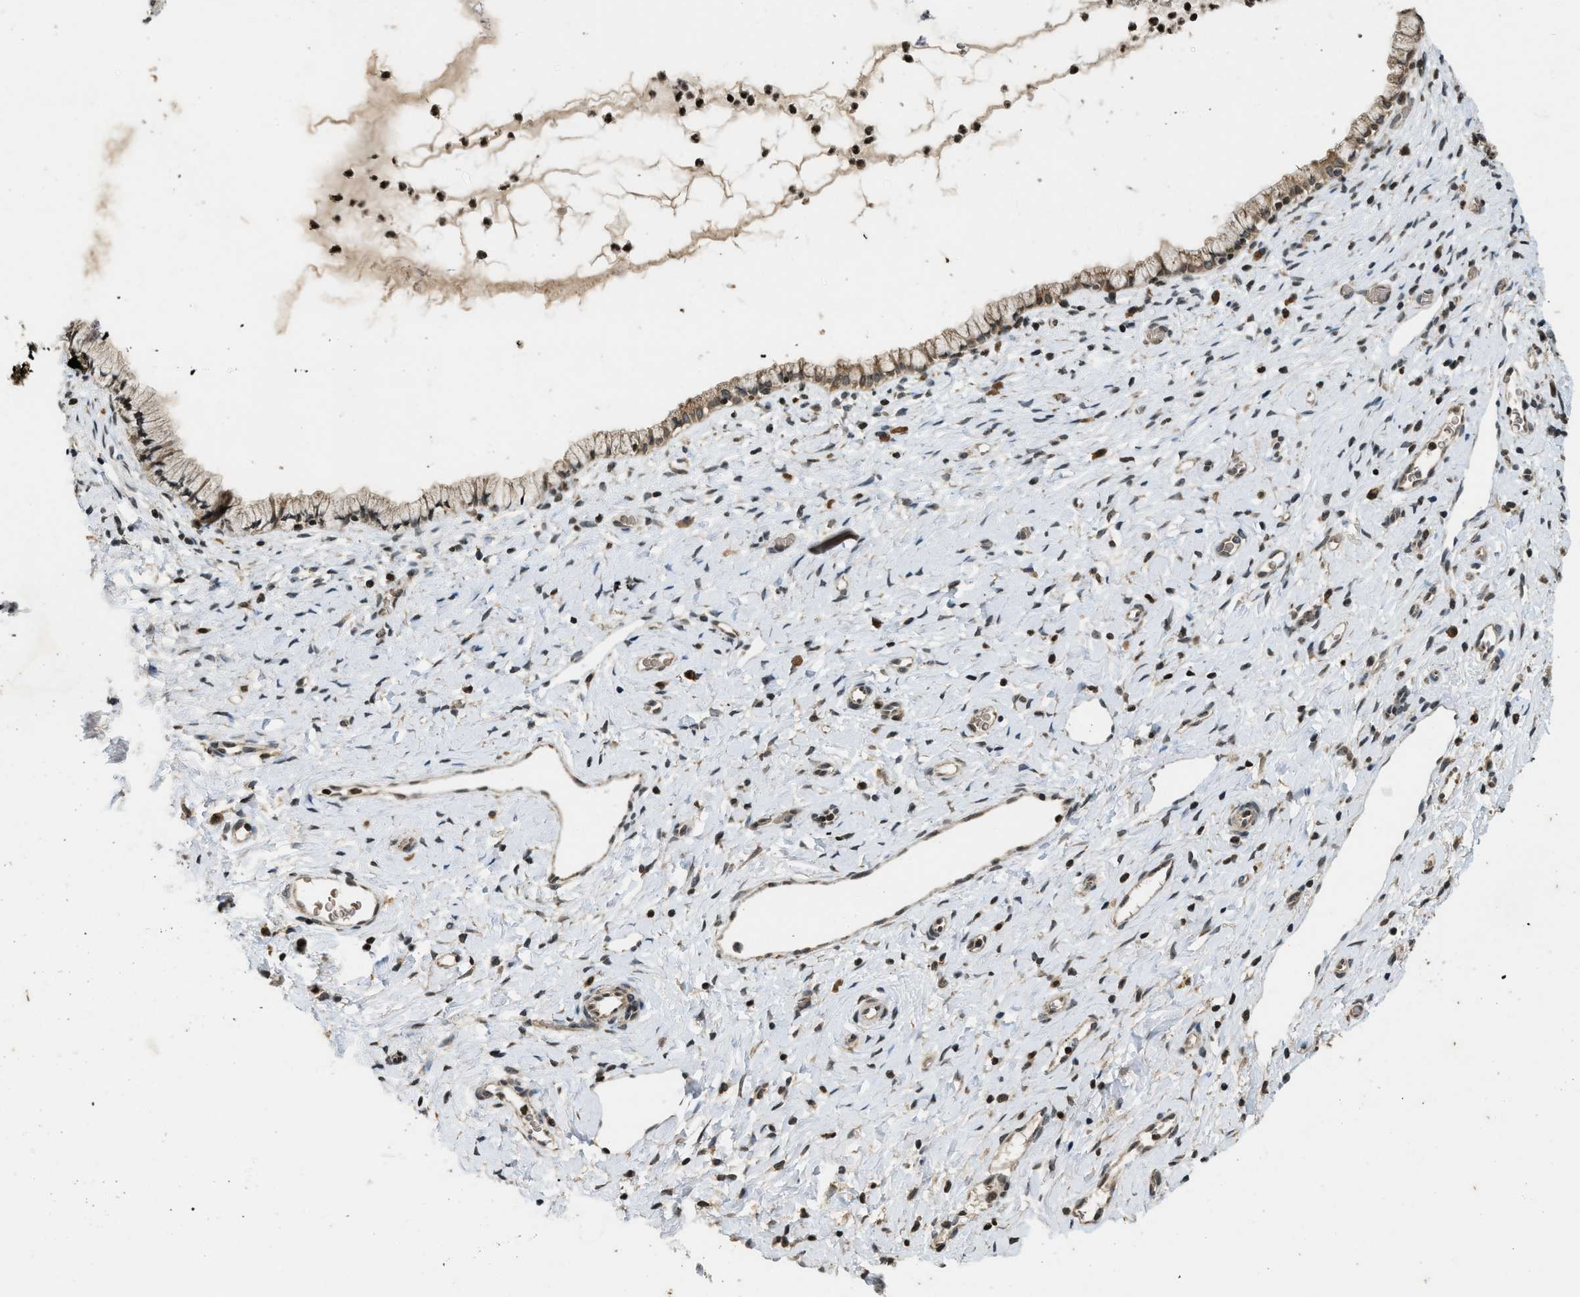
{"staining": {"intensity": "moderate", "quantity": "25%-75%", "location": "cytoplasmic/membranous,nuclear"}, "tissue": "cervix", "cell_type": "Glandular cells", "image_type": "normal", "snomed": [{"axis": "morphology", "description": "Normal tissue, NOS"}, {"axis": "topography", "description": "Cervix"}], "caption": "Immunohistochemical staining of unremarkable human cervix exhibits medium levels of moderate cytoplasmic/membranous,nuclear positivity in approximately 25%-75% of glandular cells. (DAB IHC, brown staining for protein, blue staining for nuclei).", "gene": "SIAH1", "patient": {"sex": "female", "age": 72}}